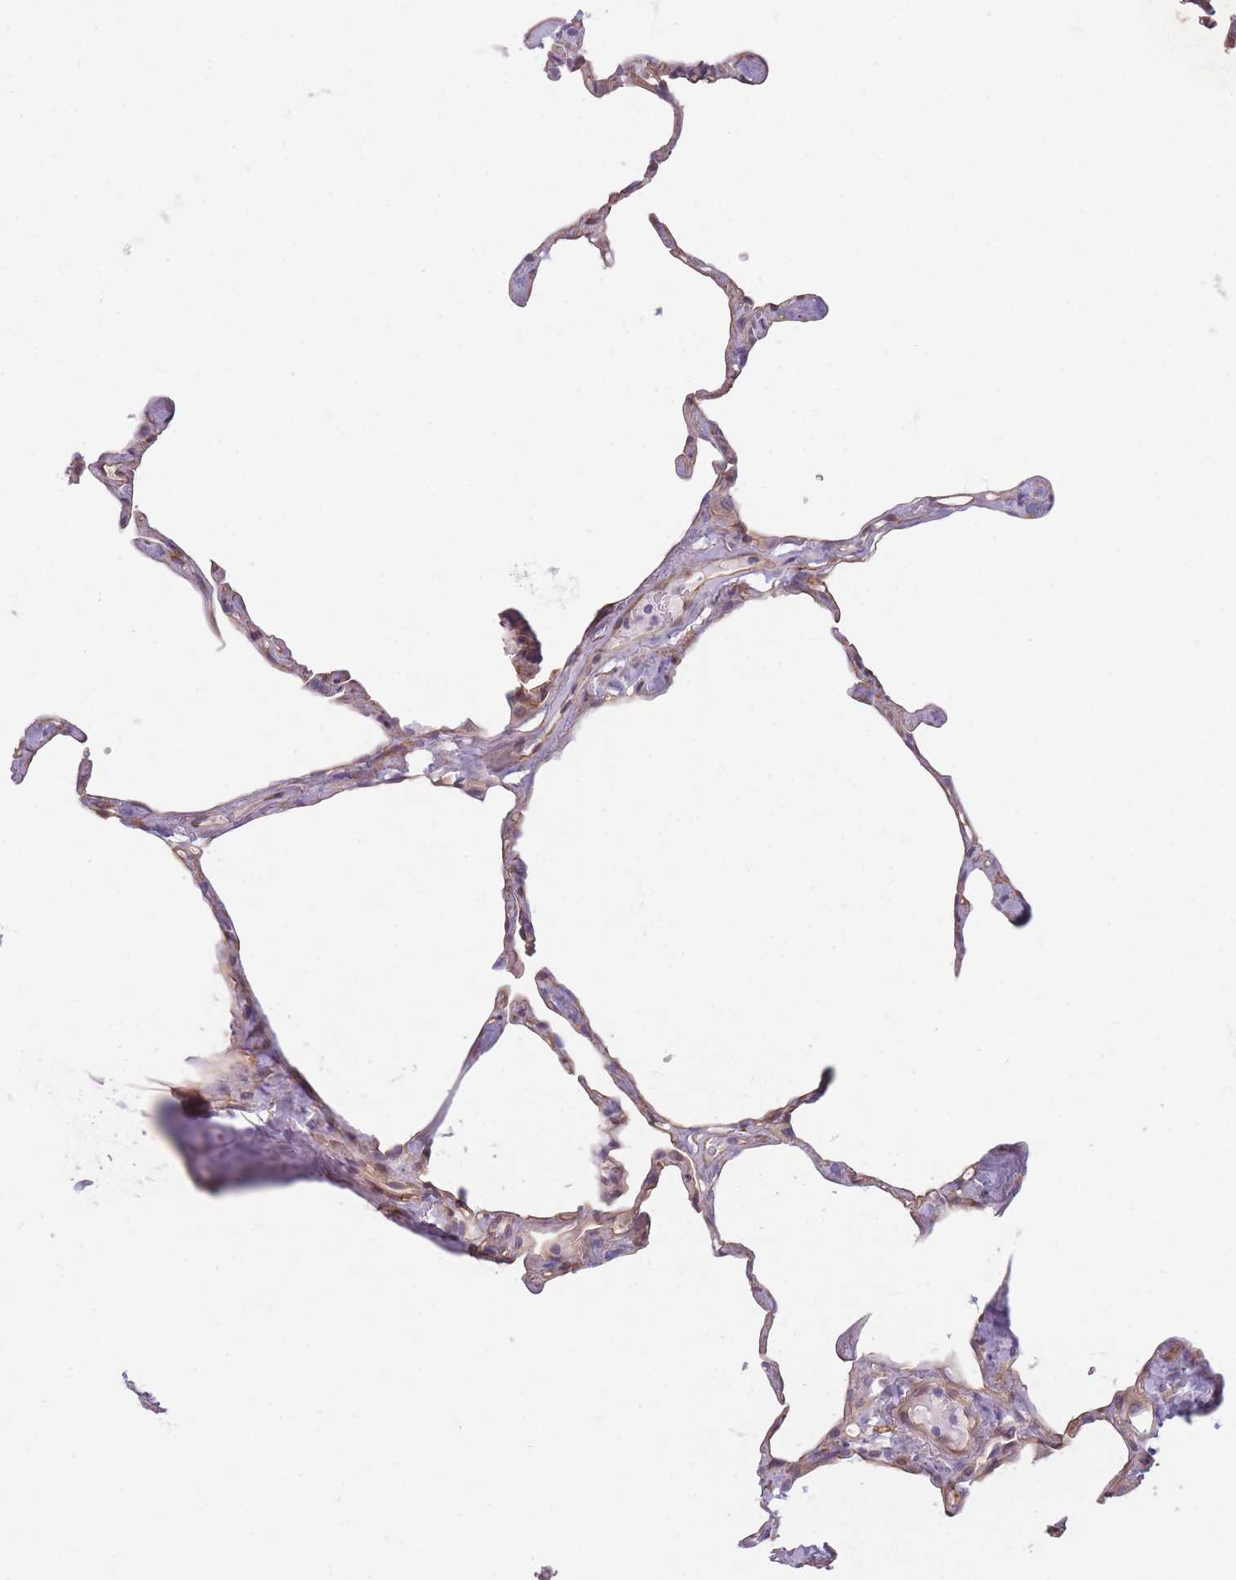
{"staining": {"intensity": "weak", "quantity": "25%-75%", "location": "cytoplasmic/membranous"}, "tissue": "lung", "cell_type": "Alveolar cells", "image_type": "normal", "snomed": [{"axis": "morphology", "description": "Normal tissue, NOS"}, {"axis": "topography", "description": "Lung"}], "caption": "A brown stain highlights weak cytoplasmic/membranous expression of a protein in alveolar cells of benign lung. (DAB (3,3'-diaminobenzidine) IHC with brightfield microscopy, high magnification).", "gene": "SLC7A6", "patient": {"sex": "male", "age": 65}}